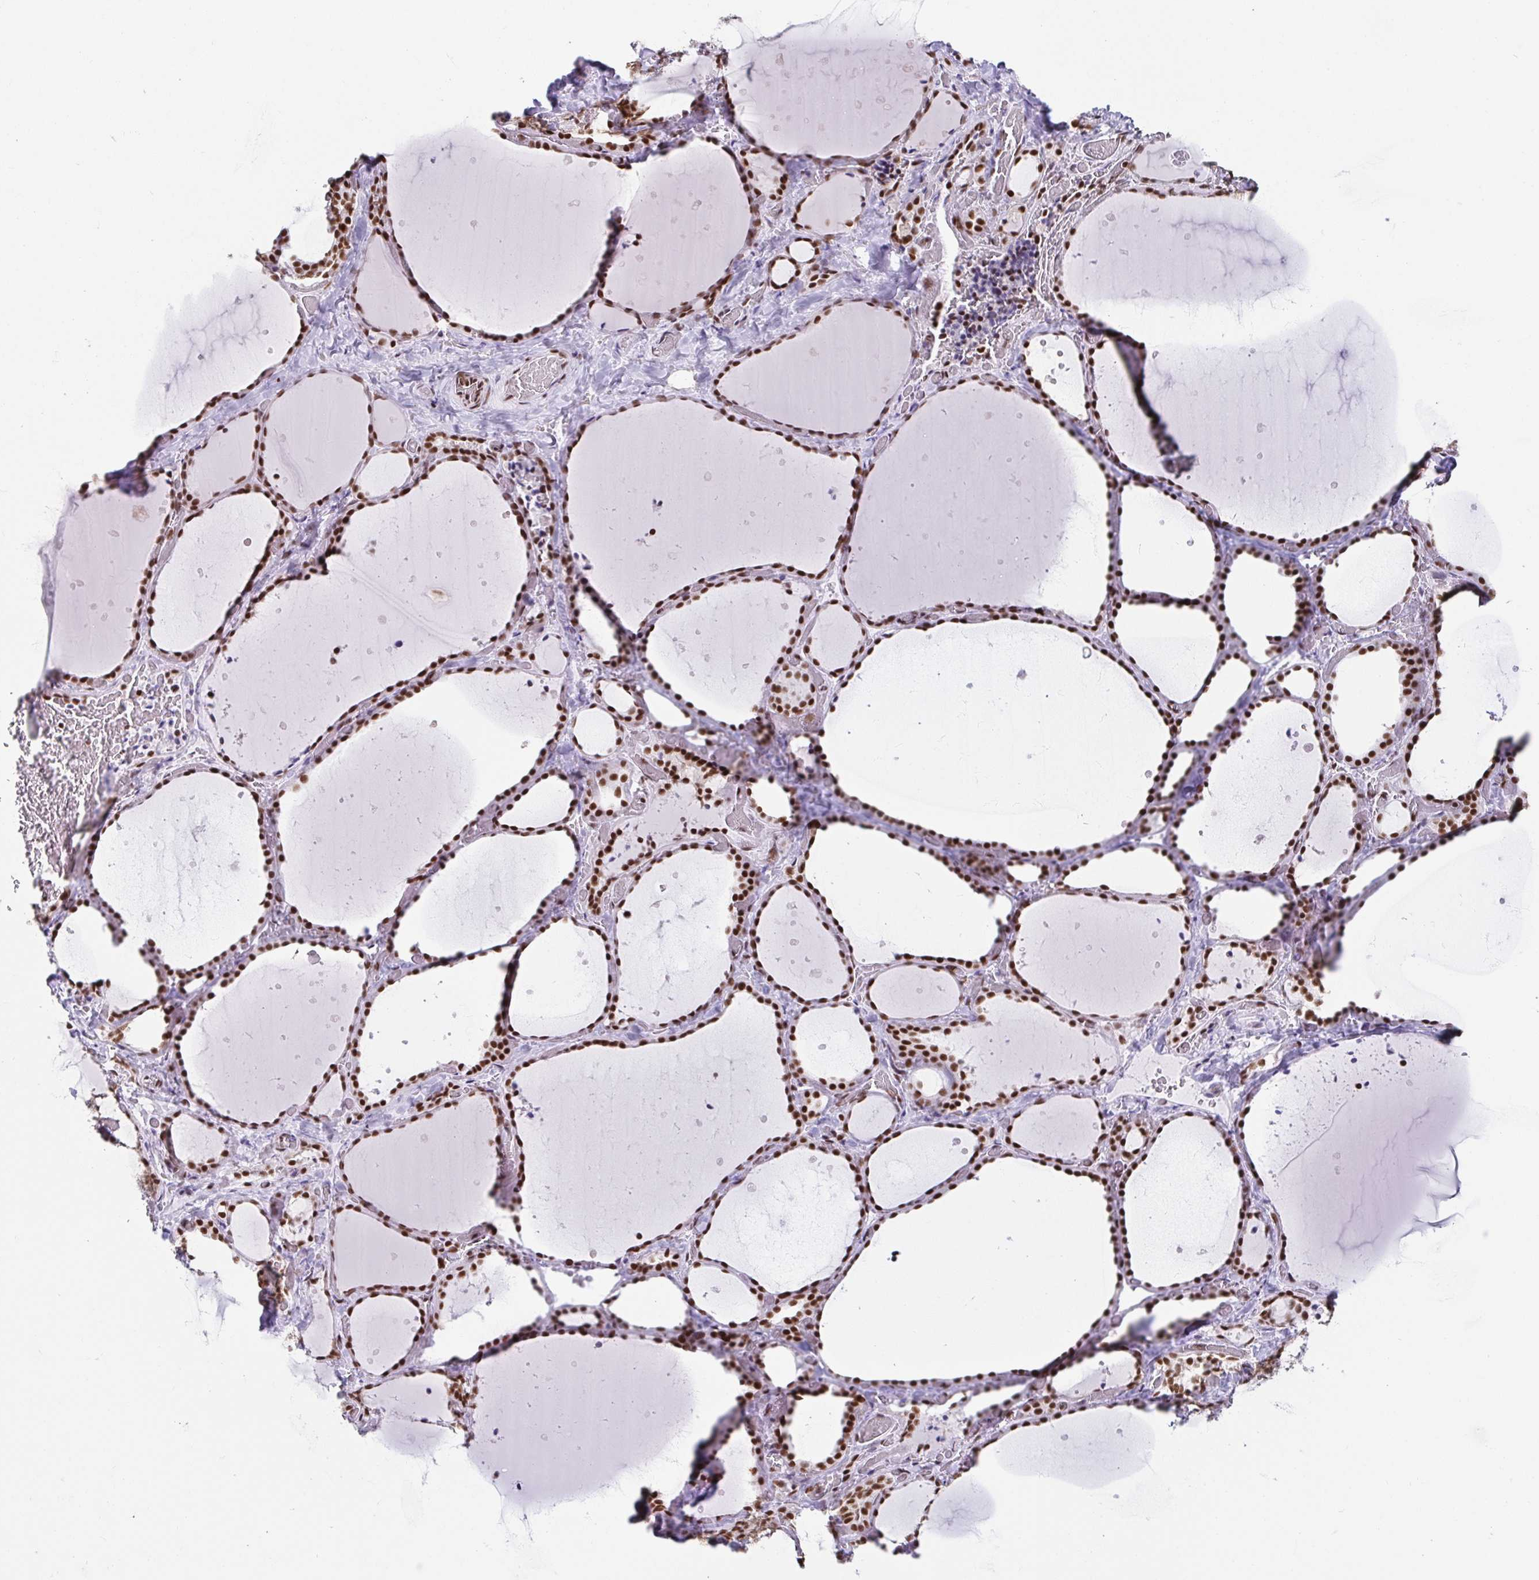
{"staining": {"intensity": "strong", "quantity": "25%-75%", "location": "nuclear"}, "tissue": "thyroid gland", "cell_type": "Glandular cells", "image_type": "normal", "snomed": [{"axis": "morphology", "description": "Normal tissue, NOS"}, {"axis": "topography", "description": "Thyroid gland"}], "caption": "Approximately 25%-75% of glandular cells in normal human thyroid gland demonstrate strong nuclear protein expression as visualized by brown immunohistochemical staining.", "gene": "EWSR1", "patient": {"sex": "female", "age": 36}}